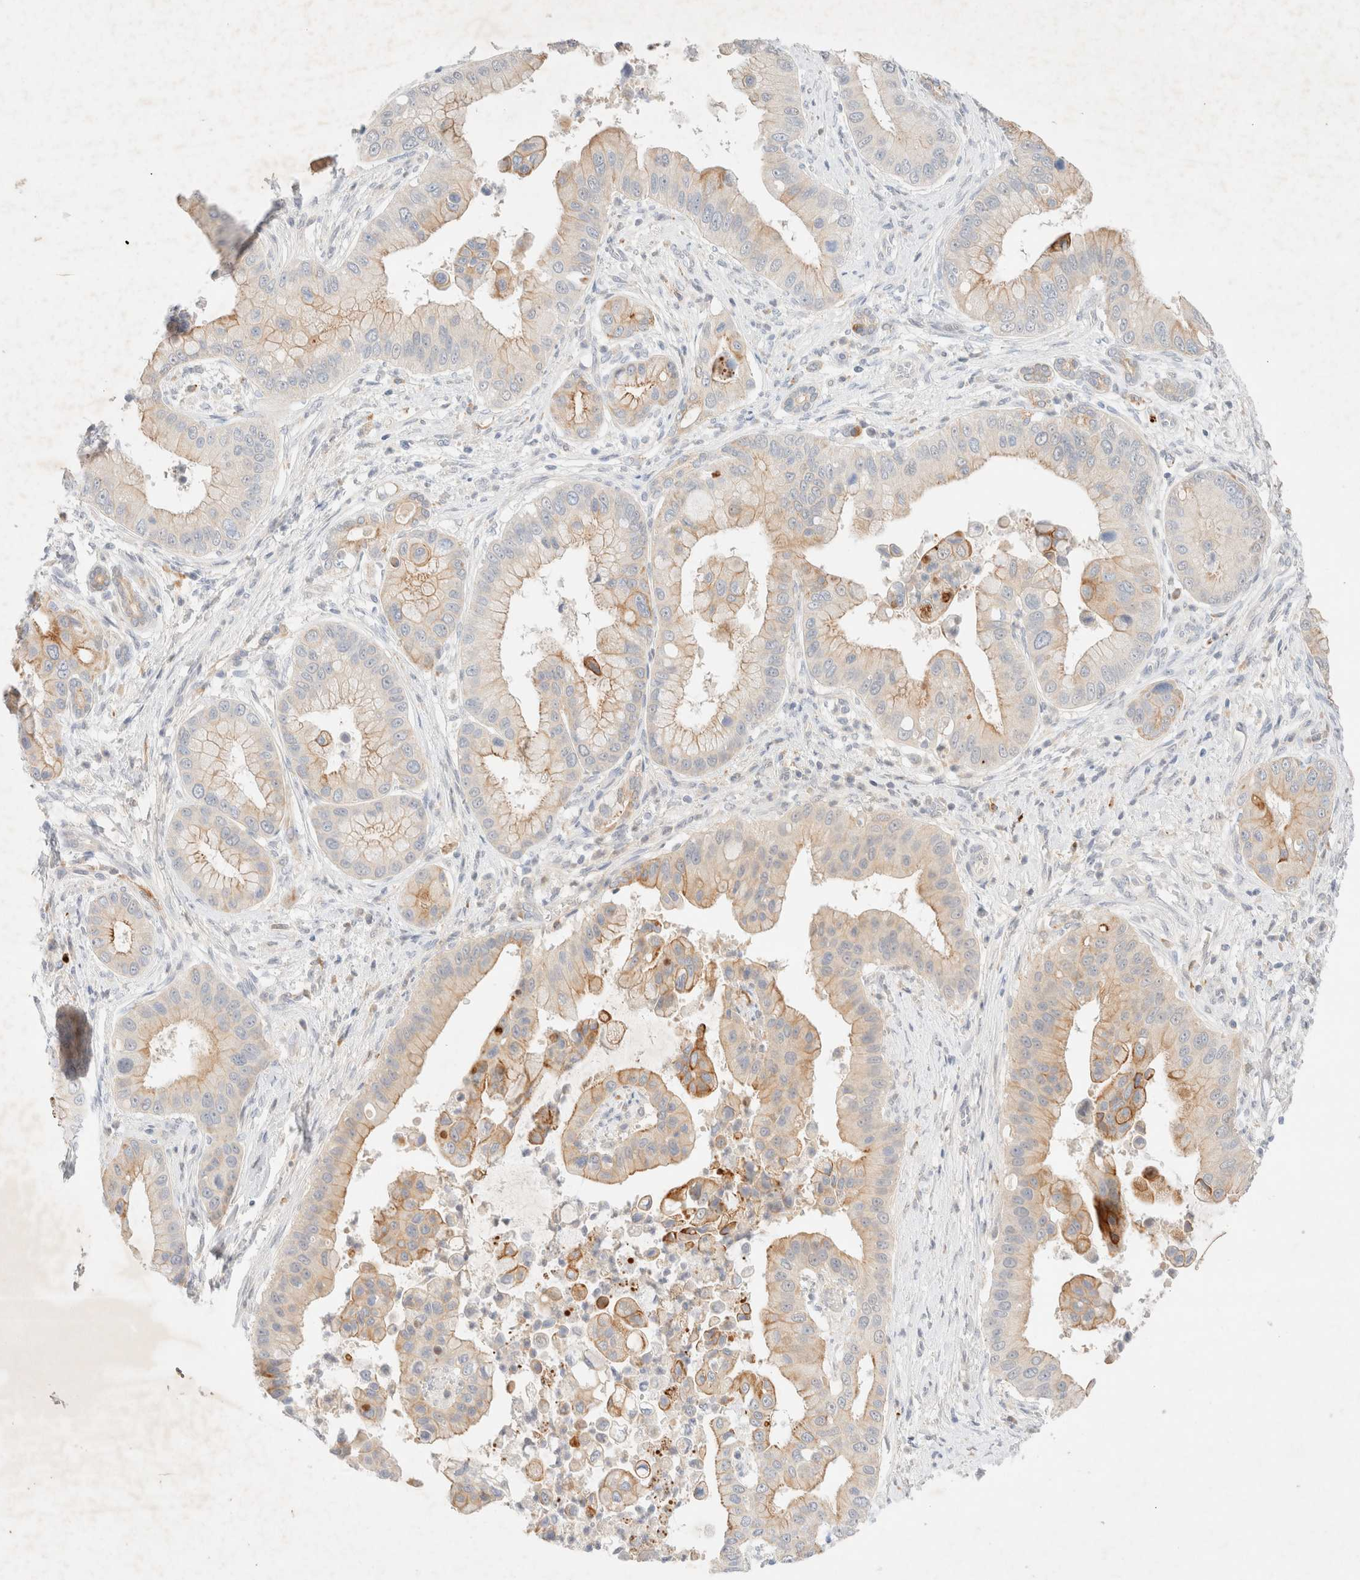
{"staining": {"intensity": "moderate", "quantity": "<25%", "location": "cytoplasmic/membranous"}, "tissue": "liver cancer", "cell_type": "Tumor cells", "image_type": "cancer", "snomed": [{"axis": "morphology", "description": "Cholangiocarcinoma"}, {"axis": "topography", "description": "Liver"}], "caption": "Approximately <25% of tumor cells in liver cancer reveal moderate cytoplasmic/membranous protein positivity as visualized by brown immunohistochemical staining.", "gene": "SGSM2", "patient": {"sex": "female", "age": 54}}